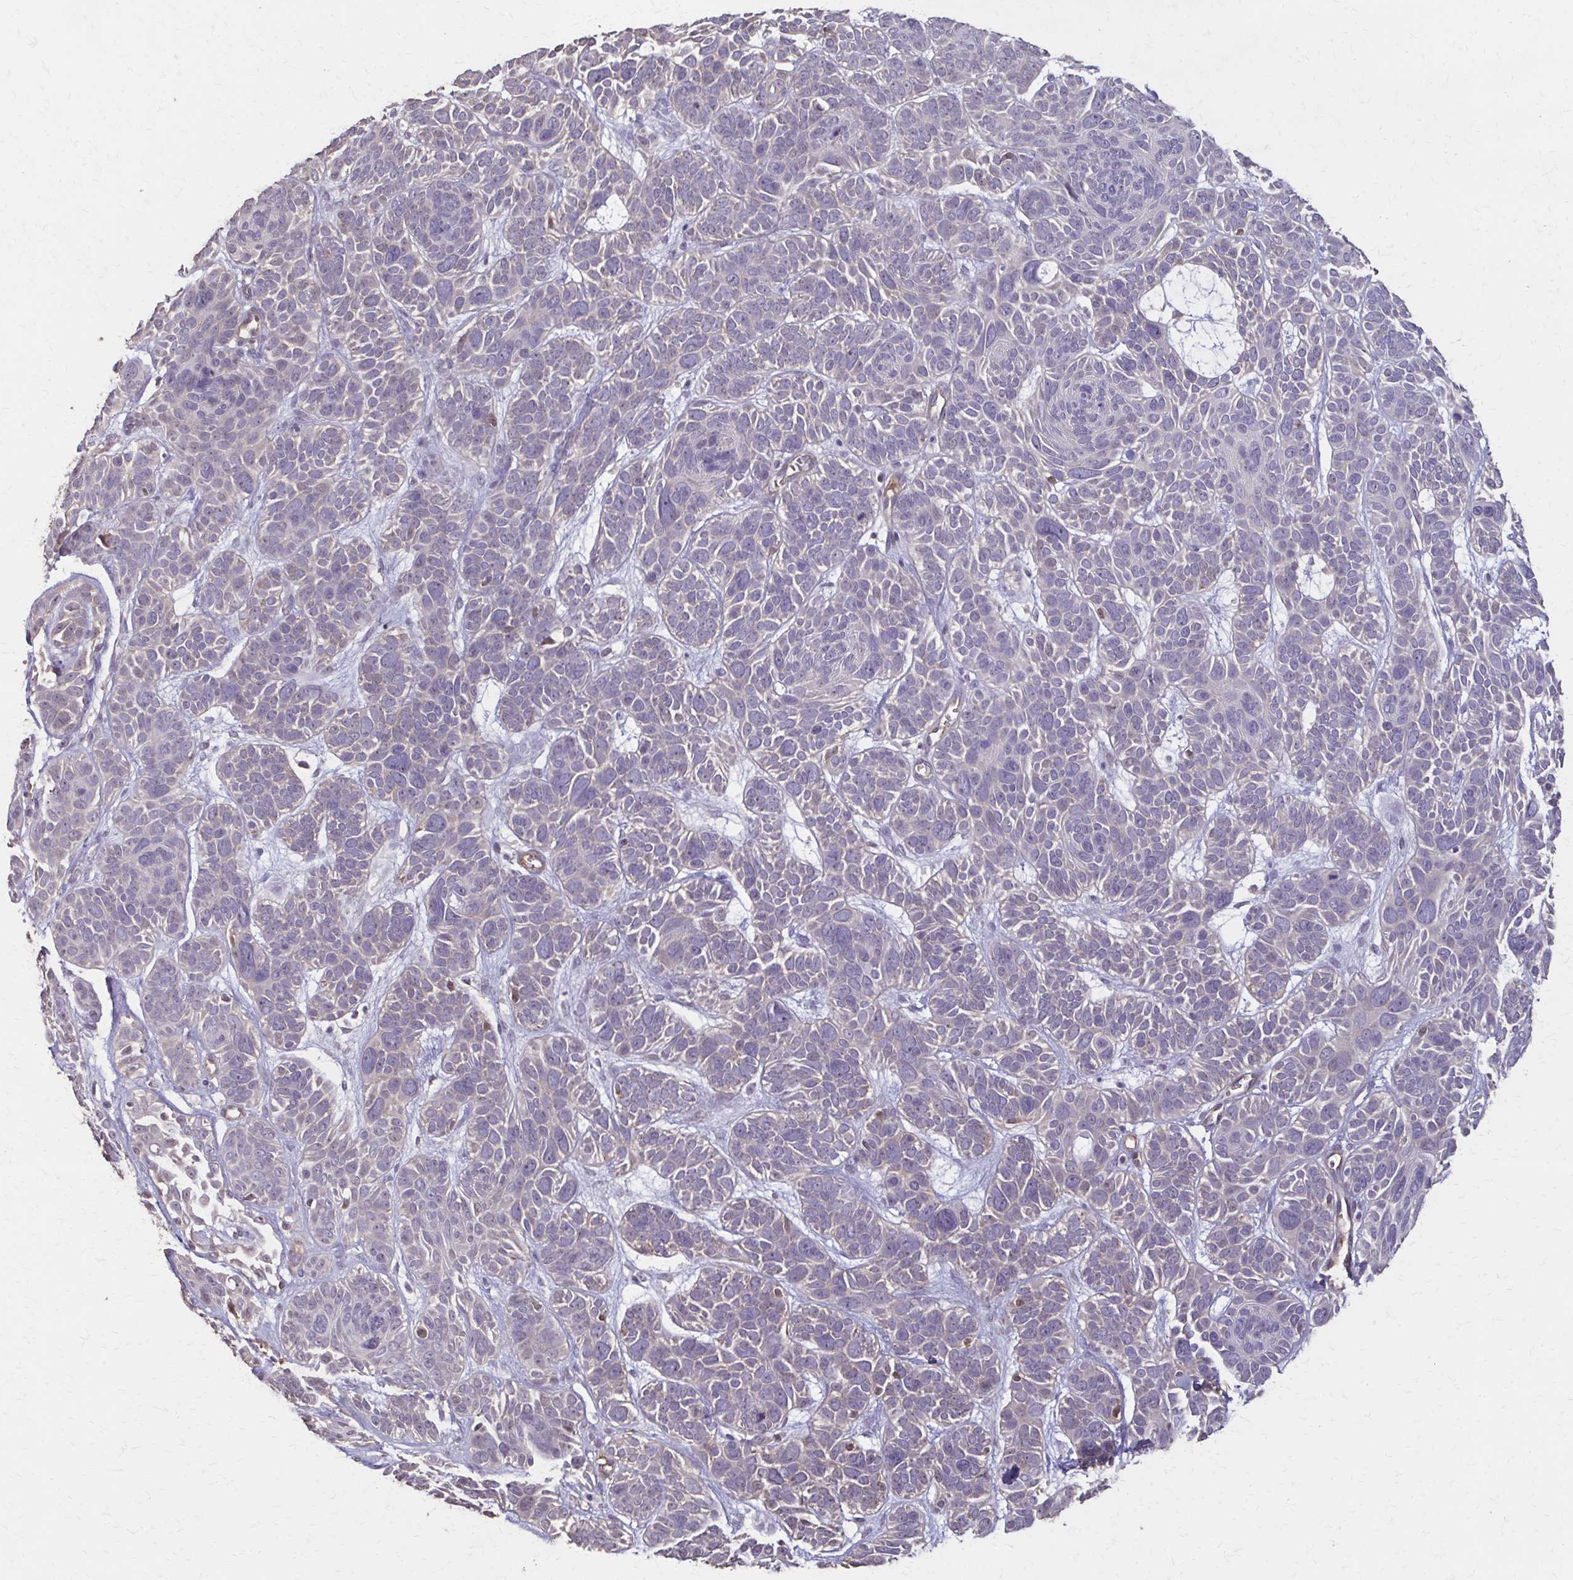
{"staining": {"intensity": "negative", "quantity": "none", "location": "none"}, "tissue": "skin cancer", "cell_type": "Tumor cells", "image_type": "cancer", "snomed": [{"axis": "morphology", "description": "Basal cell carcinoma"}, {"axis": "morphology", "description": "BCC, low aggressive"}, {"axis": "topography", "description": "Skin"}, {"axis": "topography", "description": "Skin of face"}], "caption": "This is a image of immunohistochemistry staining of skin basal cell carcinoma, which shows no positivity in tumor cells. (DAB (3,3'-diaminobenzidine) IHC with hematoxylin counter stain).", "gene": "IL18BP", "patient": {"sex": "male", "age": 73}}